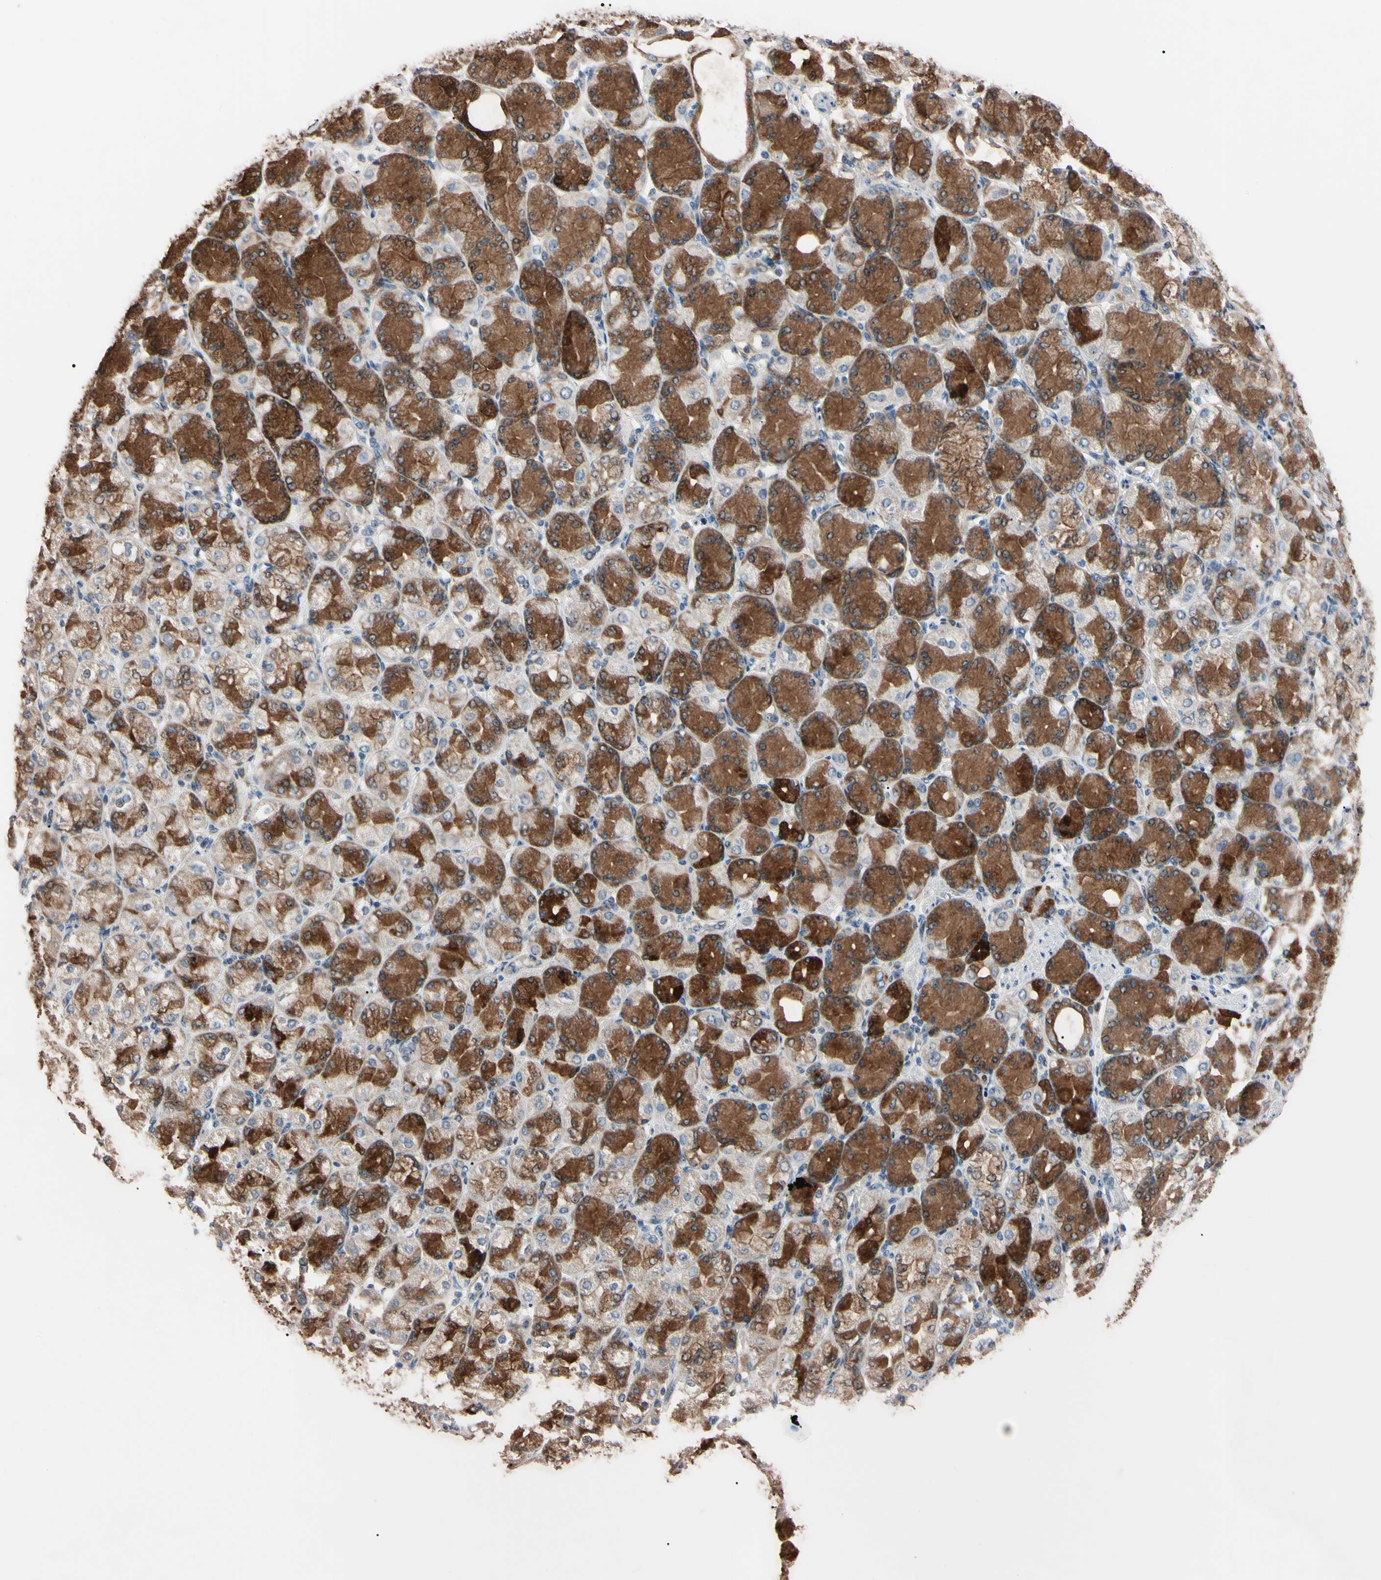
{"staining": {"intensity": "strong", "quantity": "<25%", "location": "cytoplasmic/membranous"}, "tissue": "stomach cancer", "cell_type": "Tumor cells", "image_type": "cancer", "snomed": [{"axis": "morphology", "description": "Normal tissue, NOS"}, {"axis": "morphology", "description": "Adenocarcinoma, NOS"}, {"axis": "morphology", "description": "Adenocarcinoma, High grade"}, {"axis": "topography", "description": "Stomach, upper"}, {"axis": "topography", "description": "Stomach"}], "caption": "This micrograph reveals IHC staining of human high-grade adenocarcinoma (stomach), with medium strong cytoplasmic/membranous positivity in approximately <25% of tumor cells.", "gene": "TRAF5", "patient": {"sex": "female", "age": 65}}